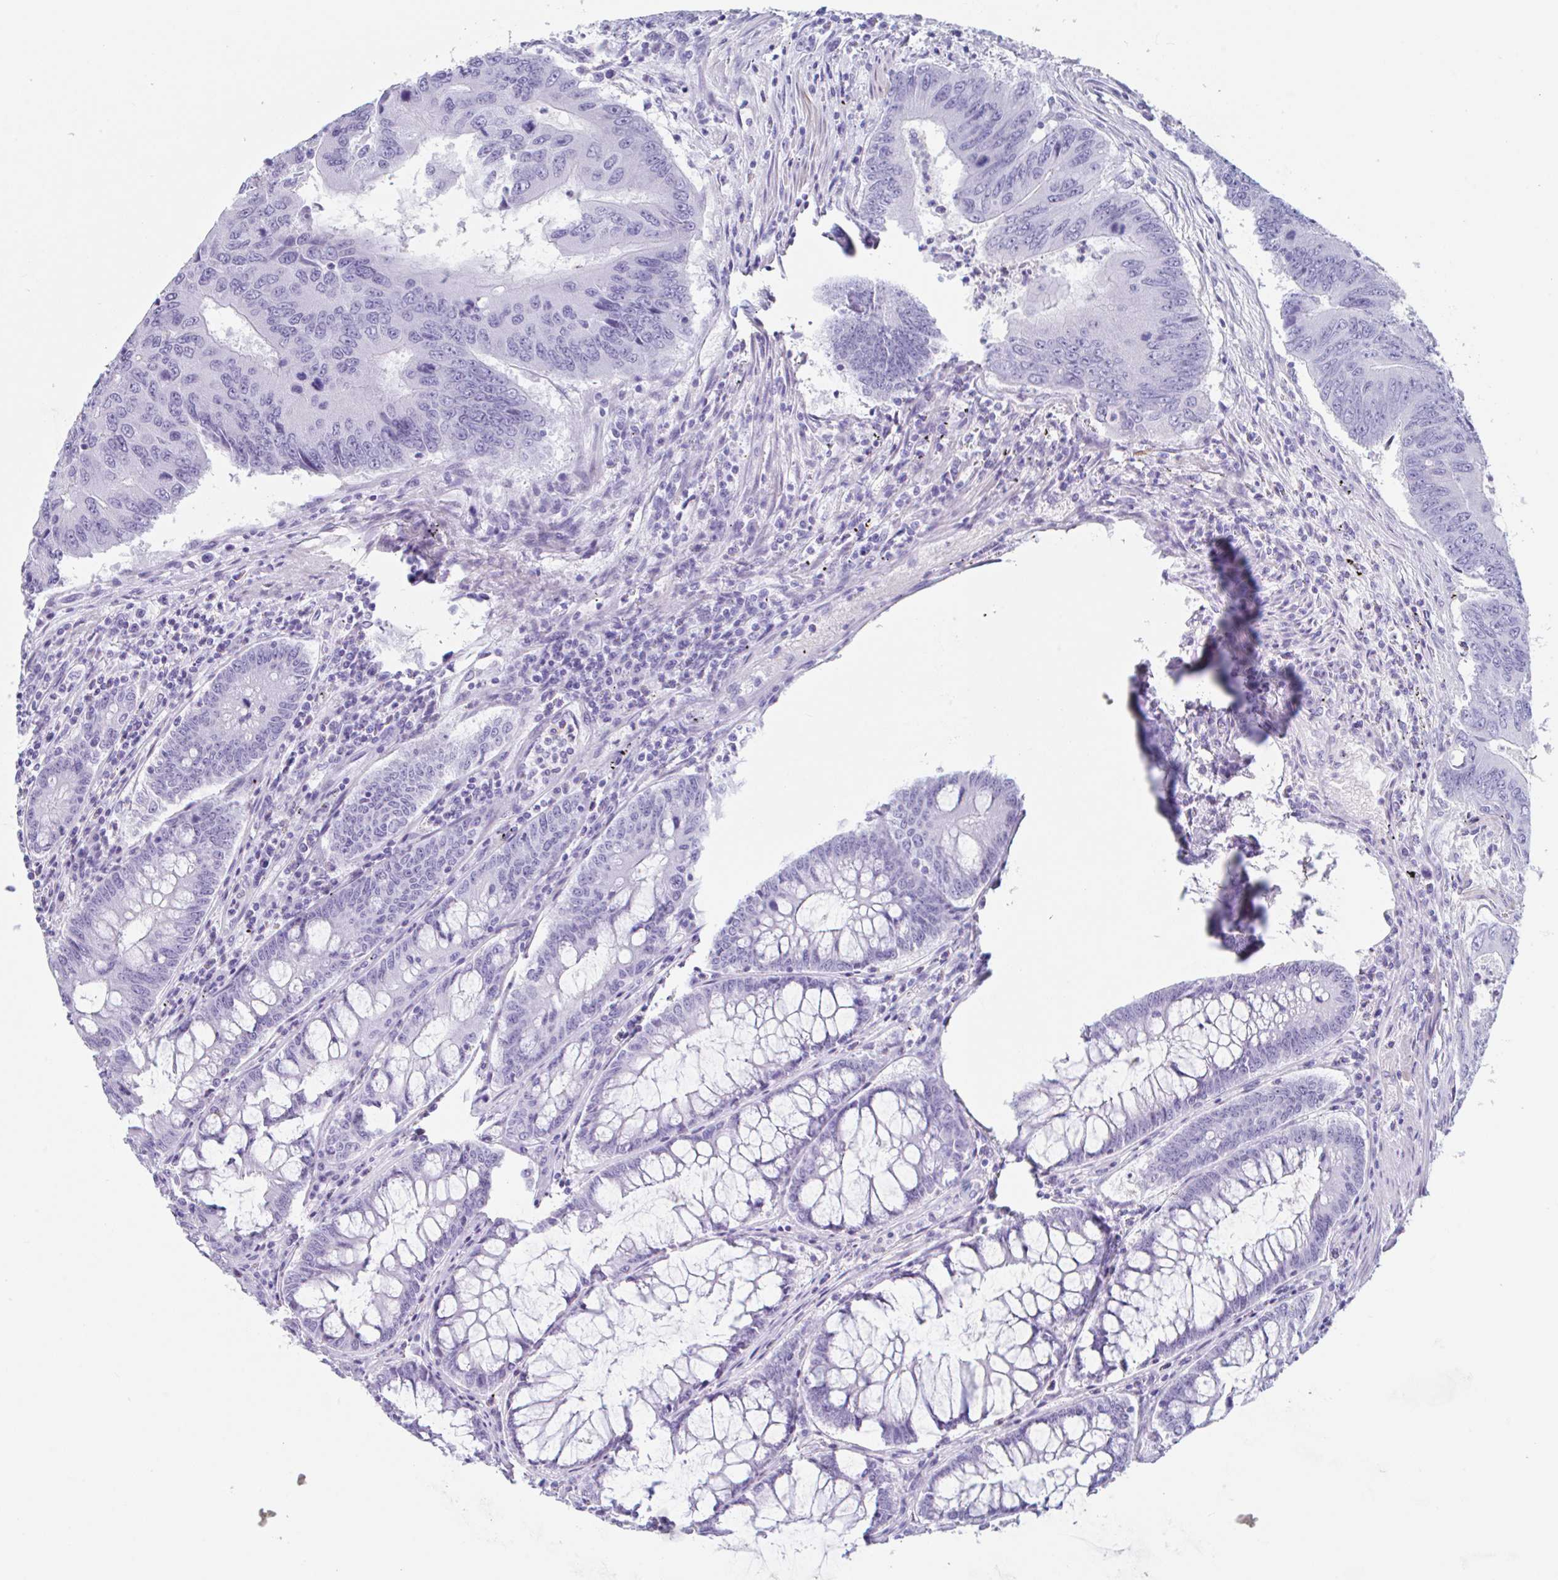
{"staining": {"intensity": "negative", "quantity": "none", "location": "none"}, "tissue": "colorectal cancer", "cell_type": "Tumor cells", "image_type": "cancer", "snomed": [{"axis": "morphology", "description": "Adenocarcinoma, NOS"}, {"axis": "topography", "description": "Colon"}], "caption": "An immunohistochemistry (IHC) histopathology image of colorectal cancer (adenocarcinoma) is shown. There is no staining in tumor cells of colorectal cancer (adenocarcinoma).", "gene": "TAS2R41", "patient": {"sex": "male", "age": 53}}